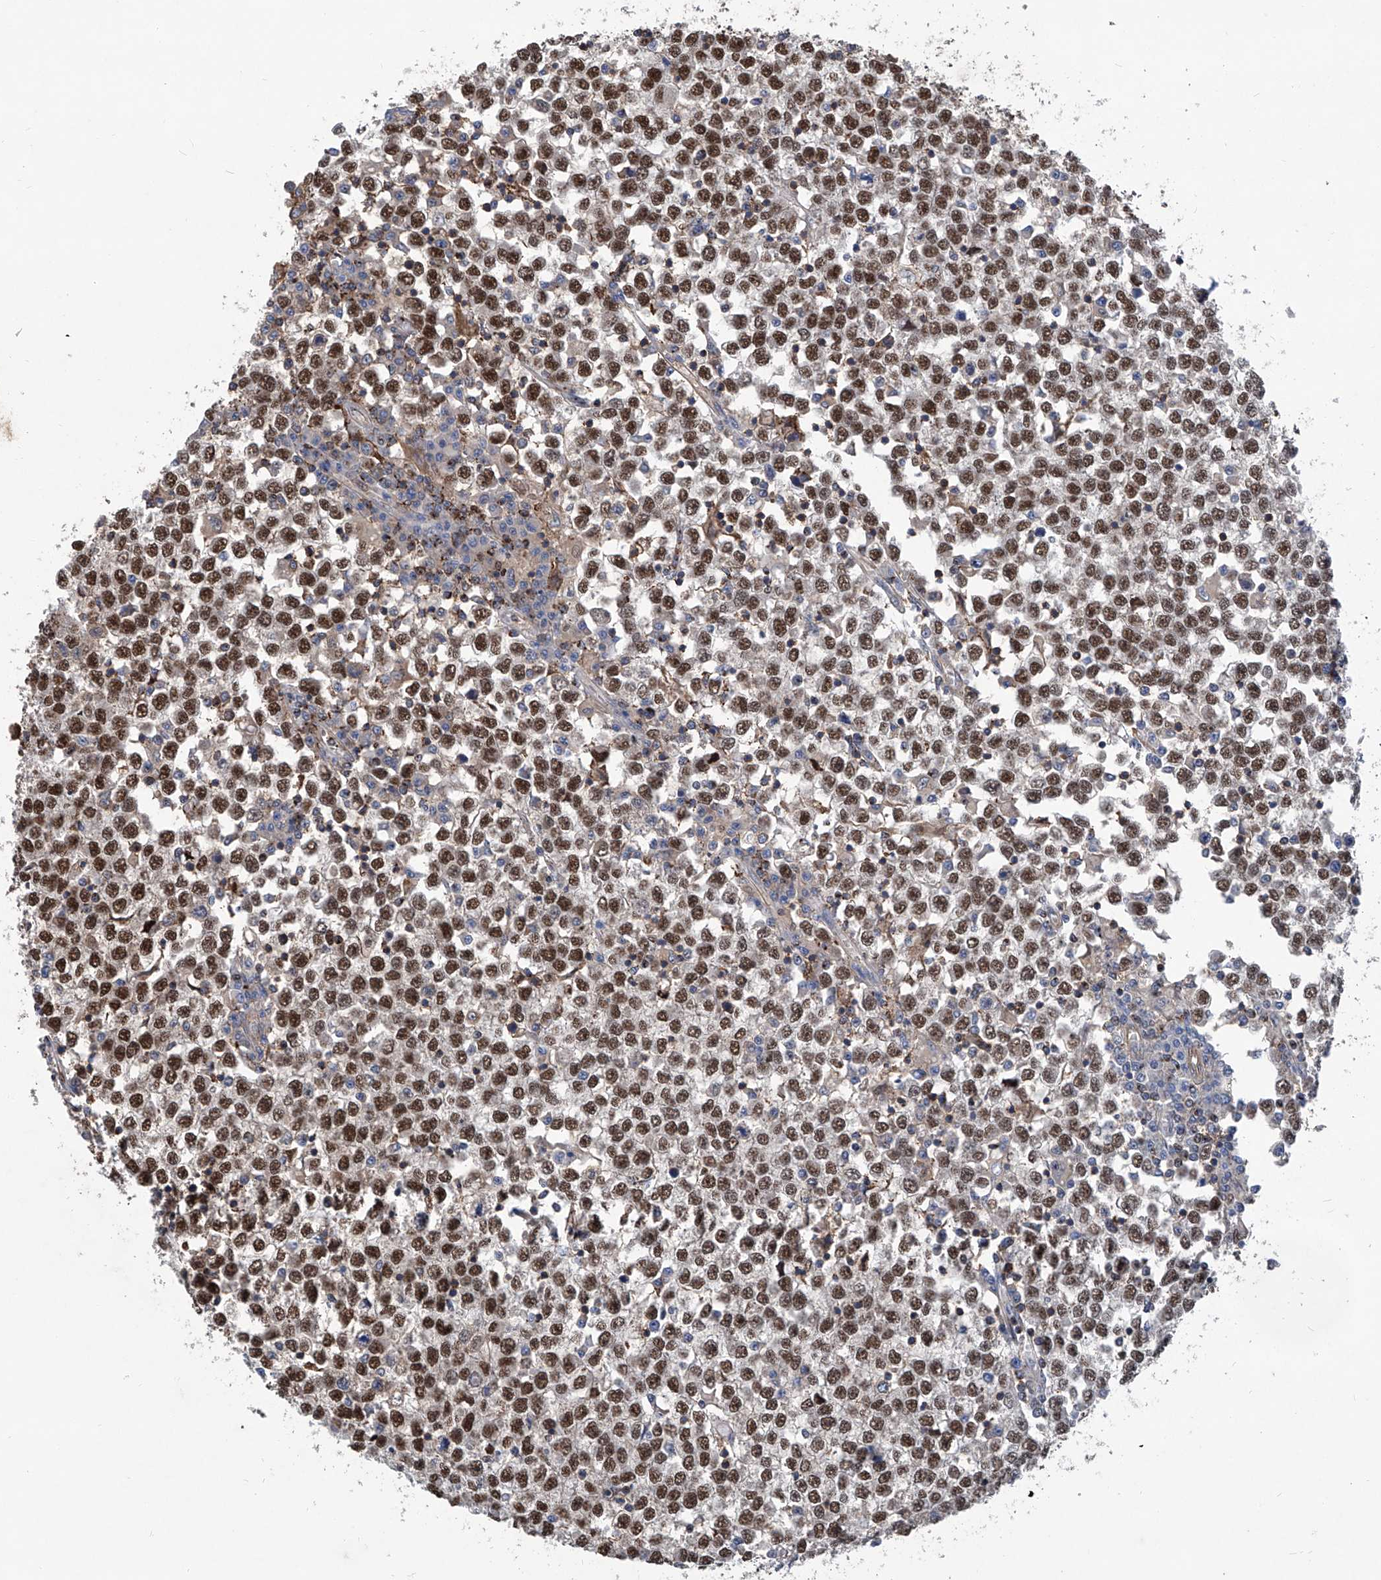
{"staining": {"intensity": "moderate", "quantity": ">75%", "location": "nuclear"}, "tissue": "testis cancer", "cell_type": "Tumor cells", "image_type": "cancer", "snomed": [{"axis": "morphology", "description": "Seminoma, NOS"}, {"axis": "topography", "description": "Testis"}], "caption": "IHC of human seminoma (testis) displays medium levels of moderate nuclear staining in about >75% of tumor cells. The staining was performed using DAB (3,3'-diaminobenzidine) to visualize the protein expression in brown, while the nuclei were stained in blue with hematoxylin (Magnification: 20x).", "gene": "NT5C3A", "patient": {"sex": "male", "age": 65}}